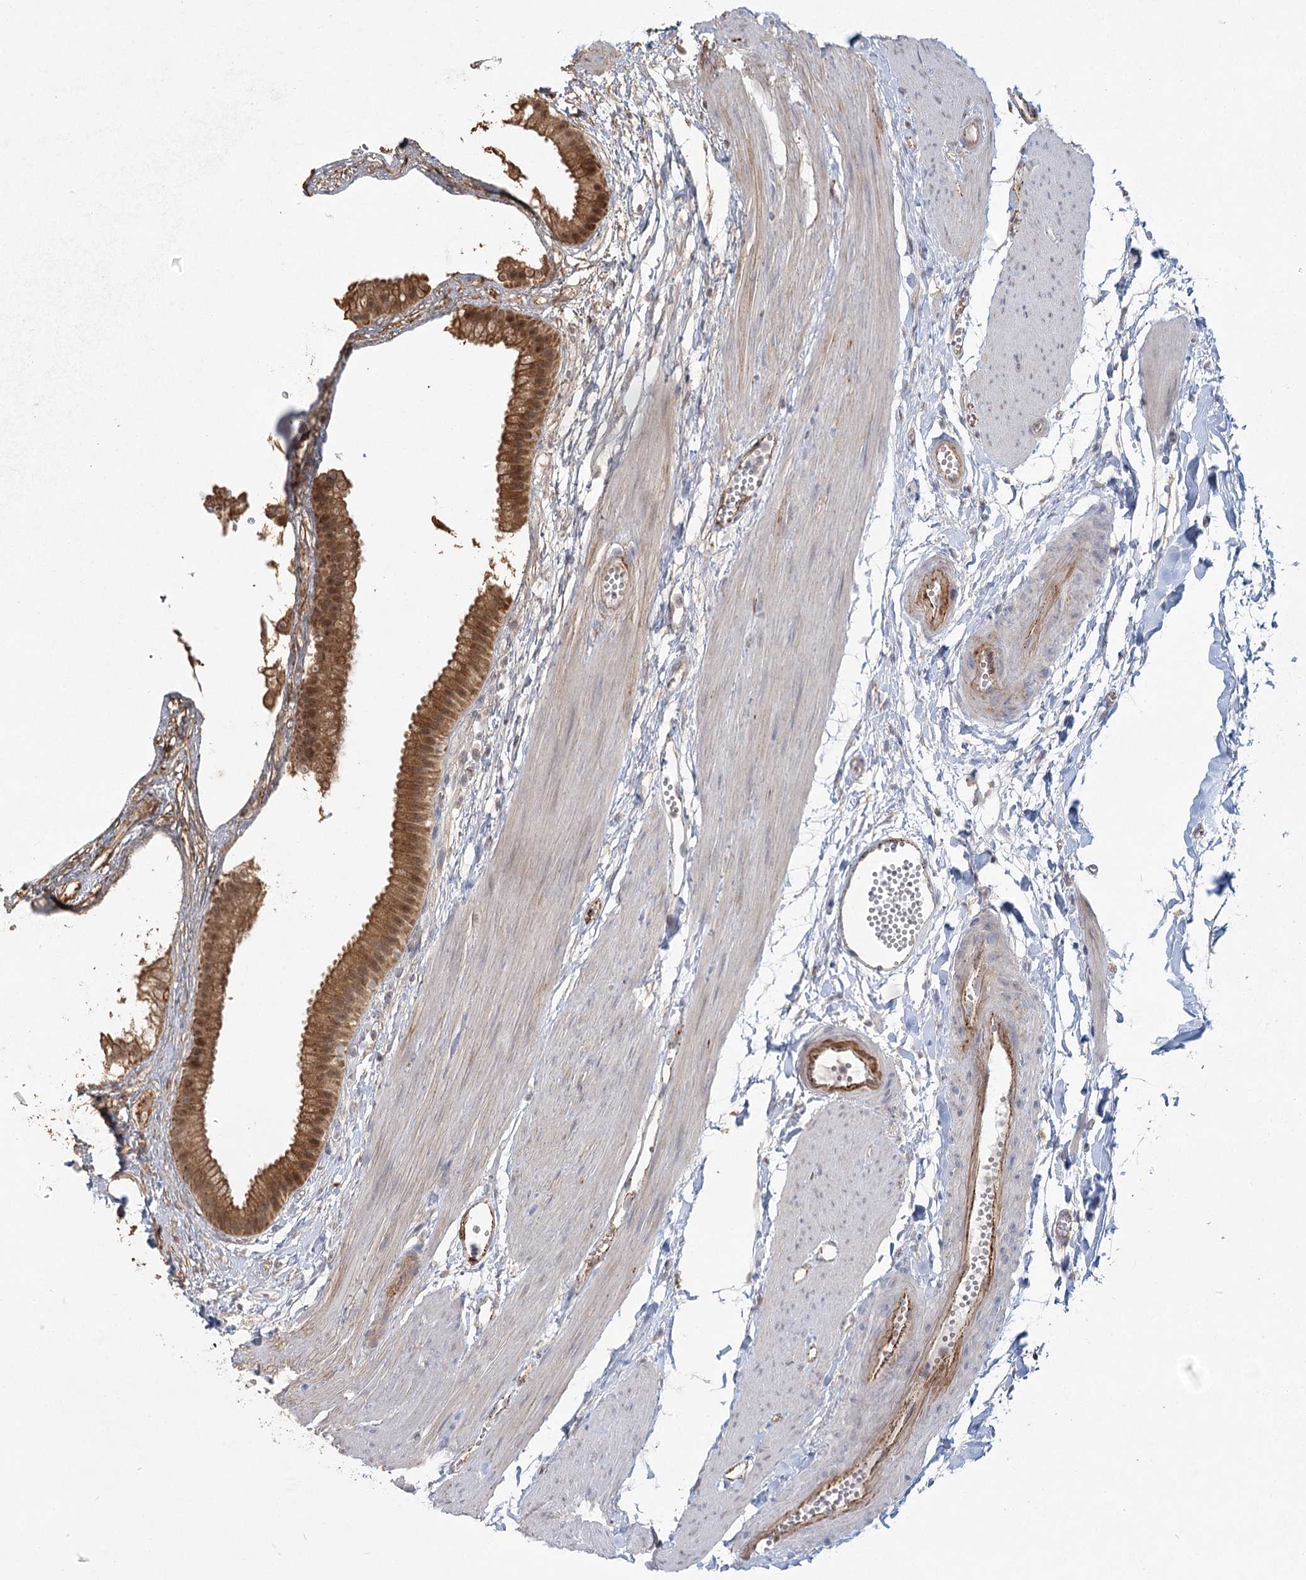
{"staining": {"intensity": "moderate", "quantity": ">75%", "location": "cytoplasmic/membranous,nuclear"}, "tissue": "gallbladder", "cell_type": "Glandular cells", "image_type": "normal", "snomed": [{"axis": "morphology", "description": "Normal tissue, NOS"}, {"axis": "topography", "description": "Gallbladder"}], "caption": "Protein staining of unremarkable gallbladder shows moderate cytoplasmic/membranous,nuclear staining in about >75% of glandular cells.", "gene": "KBTBD4", "patient": {"sex": "female", "age": 64}}